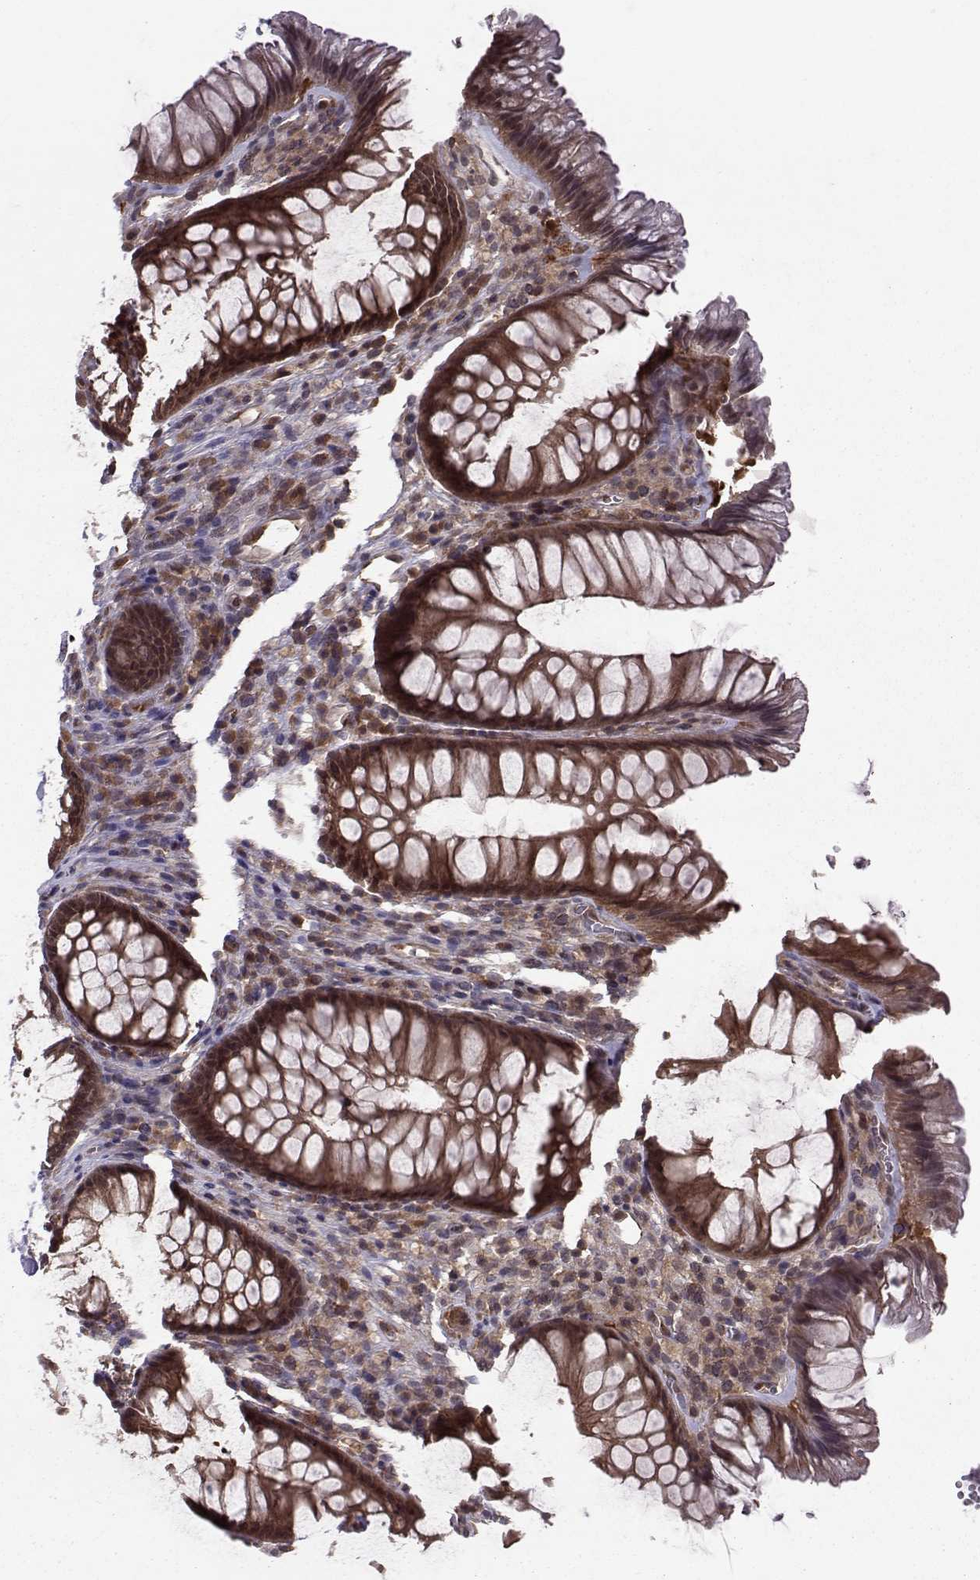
{"staining": {"intensity": "moderate", "quantity": ">75%", "location": "cytoplasmic/membranous"}, "tissue": "rectum", "cell_type": "Glandular cells", "image_type": "normal", "snomed": [{"axis": "morphology", "description": "Normal tissue, NOS"}, {"axis": "topography", "description": "Smooth muscle"}, {"axis": "topography", "description": "Rectum"}], "caption": "Glandular cells reveal medium levels of moderate cytoplasmic/membranous positivity in approximately >75% of cells in normal human rectum.", "gene": "PPP2R2A", "patient": {"sex": "male", "age": 53}}